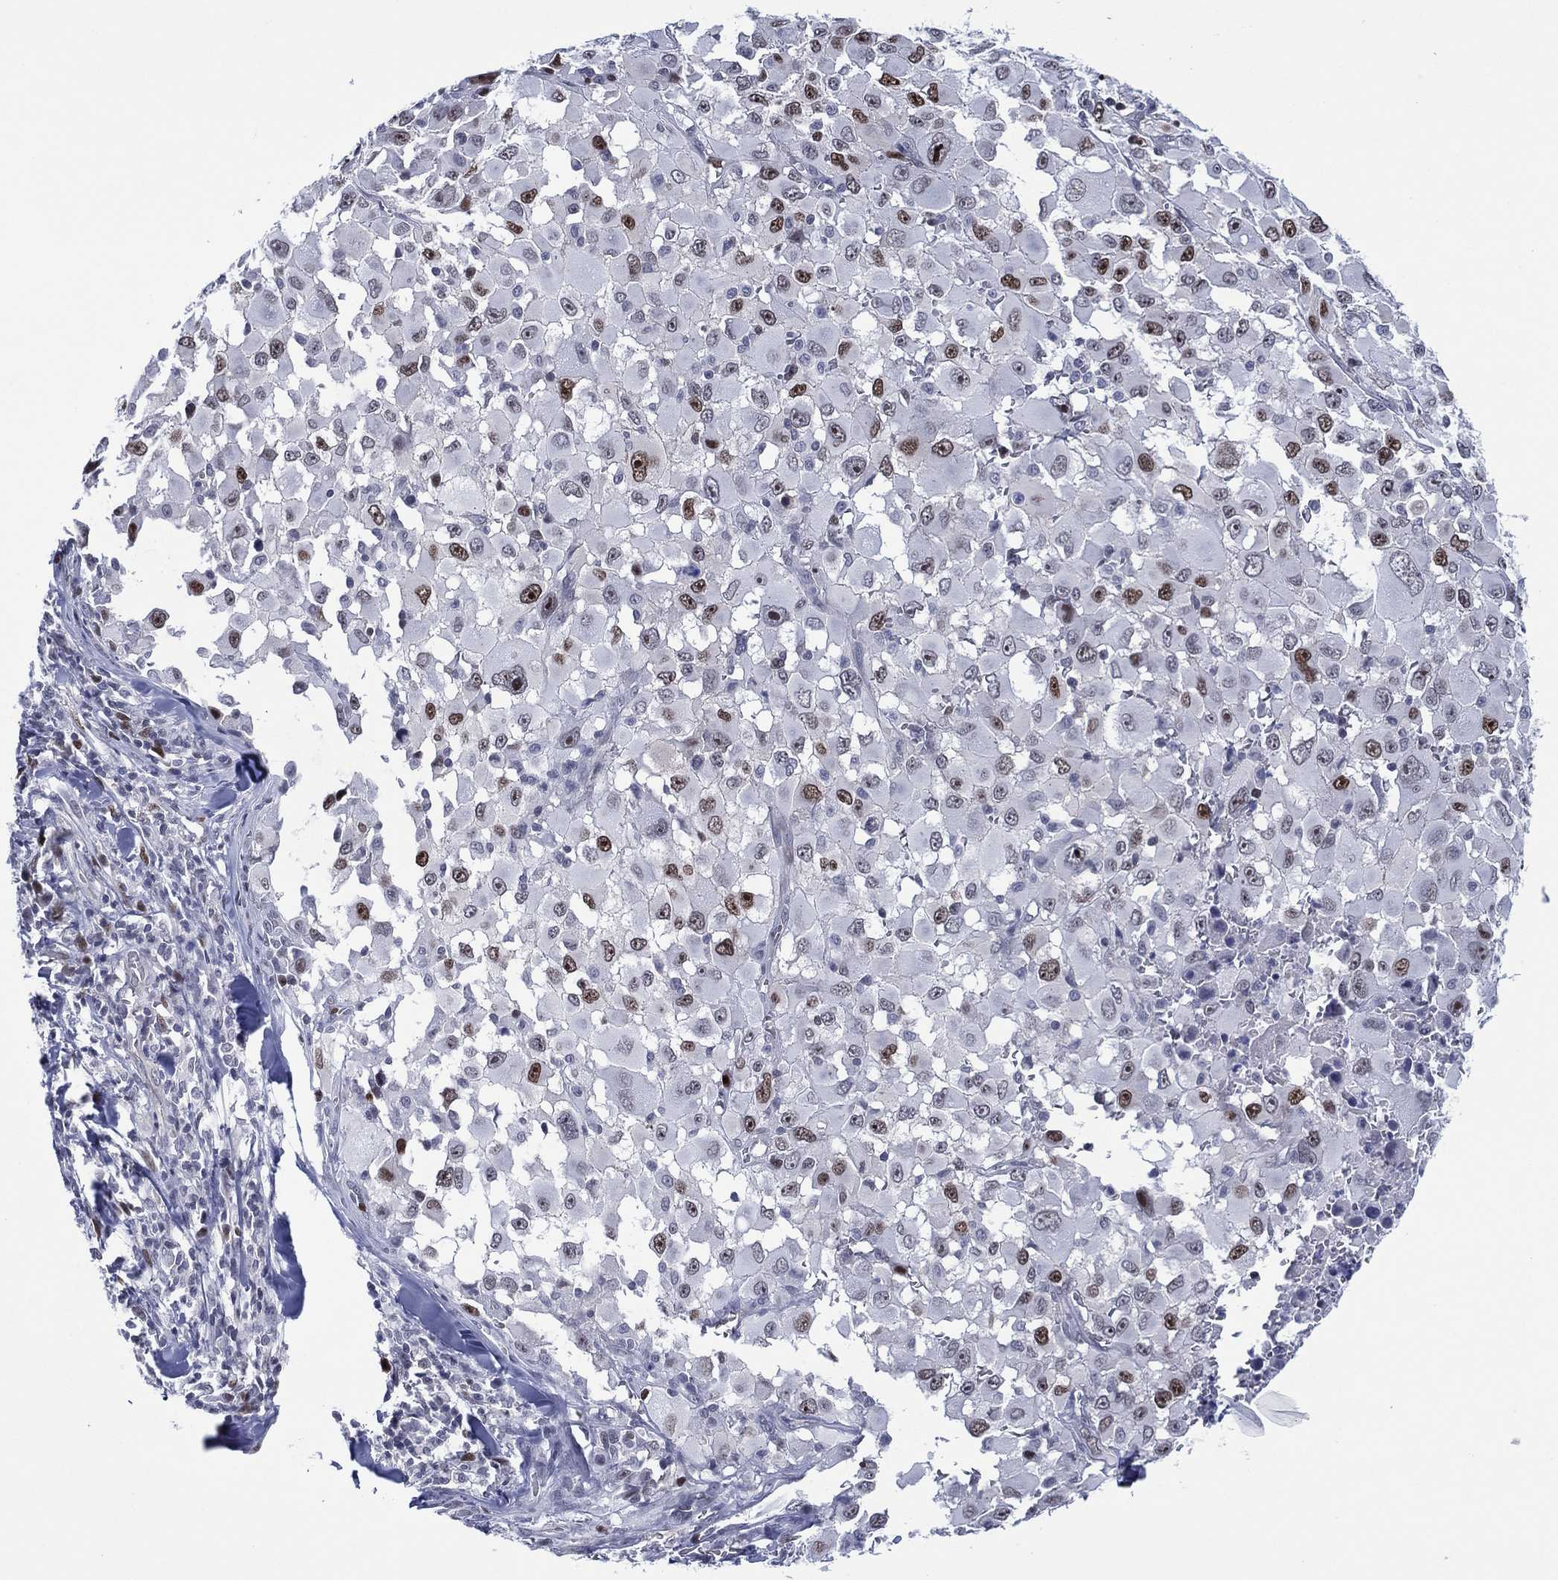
{"staining": {"intensity": "strong", "quantity": "<25%", "location": "nuclear"}, "tissue": "melanoma", "cell_type": "Tumor cells", "image_type": "cancer", "snomed": [{"axis": "morphology", "description": "Malignant melanoma, Metastatic site"}, {"axis": "topography", "description": "Lymph node"}], "caption": "Malignant melanoma (metastatic site) was stained to show a protein in brown. There is medium levels of strong nuclear staining in approximately <25% of tumor cells. (DAB = brown stain, brightfield microscopy at high magnification).", "gene": "GATA6", "patient": {"sex": "male", "age": 50}}